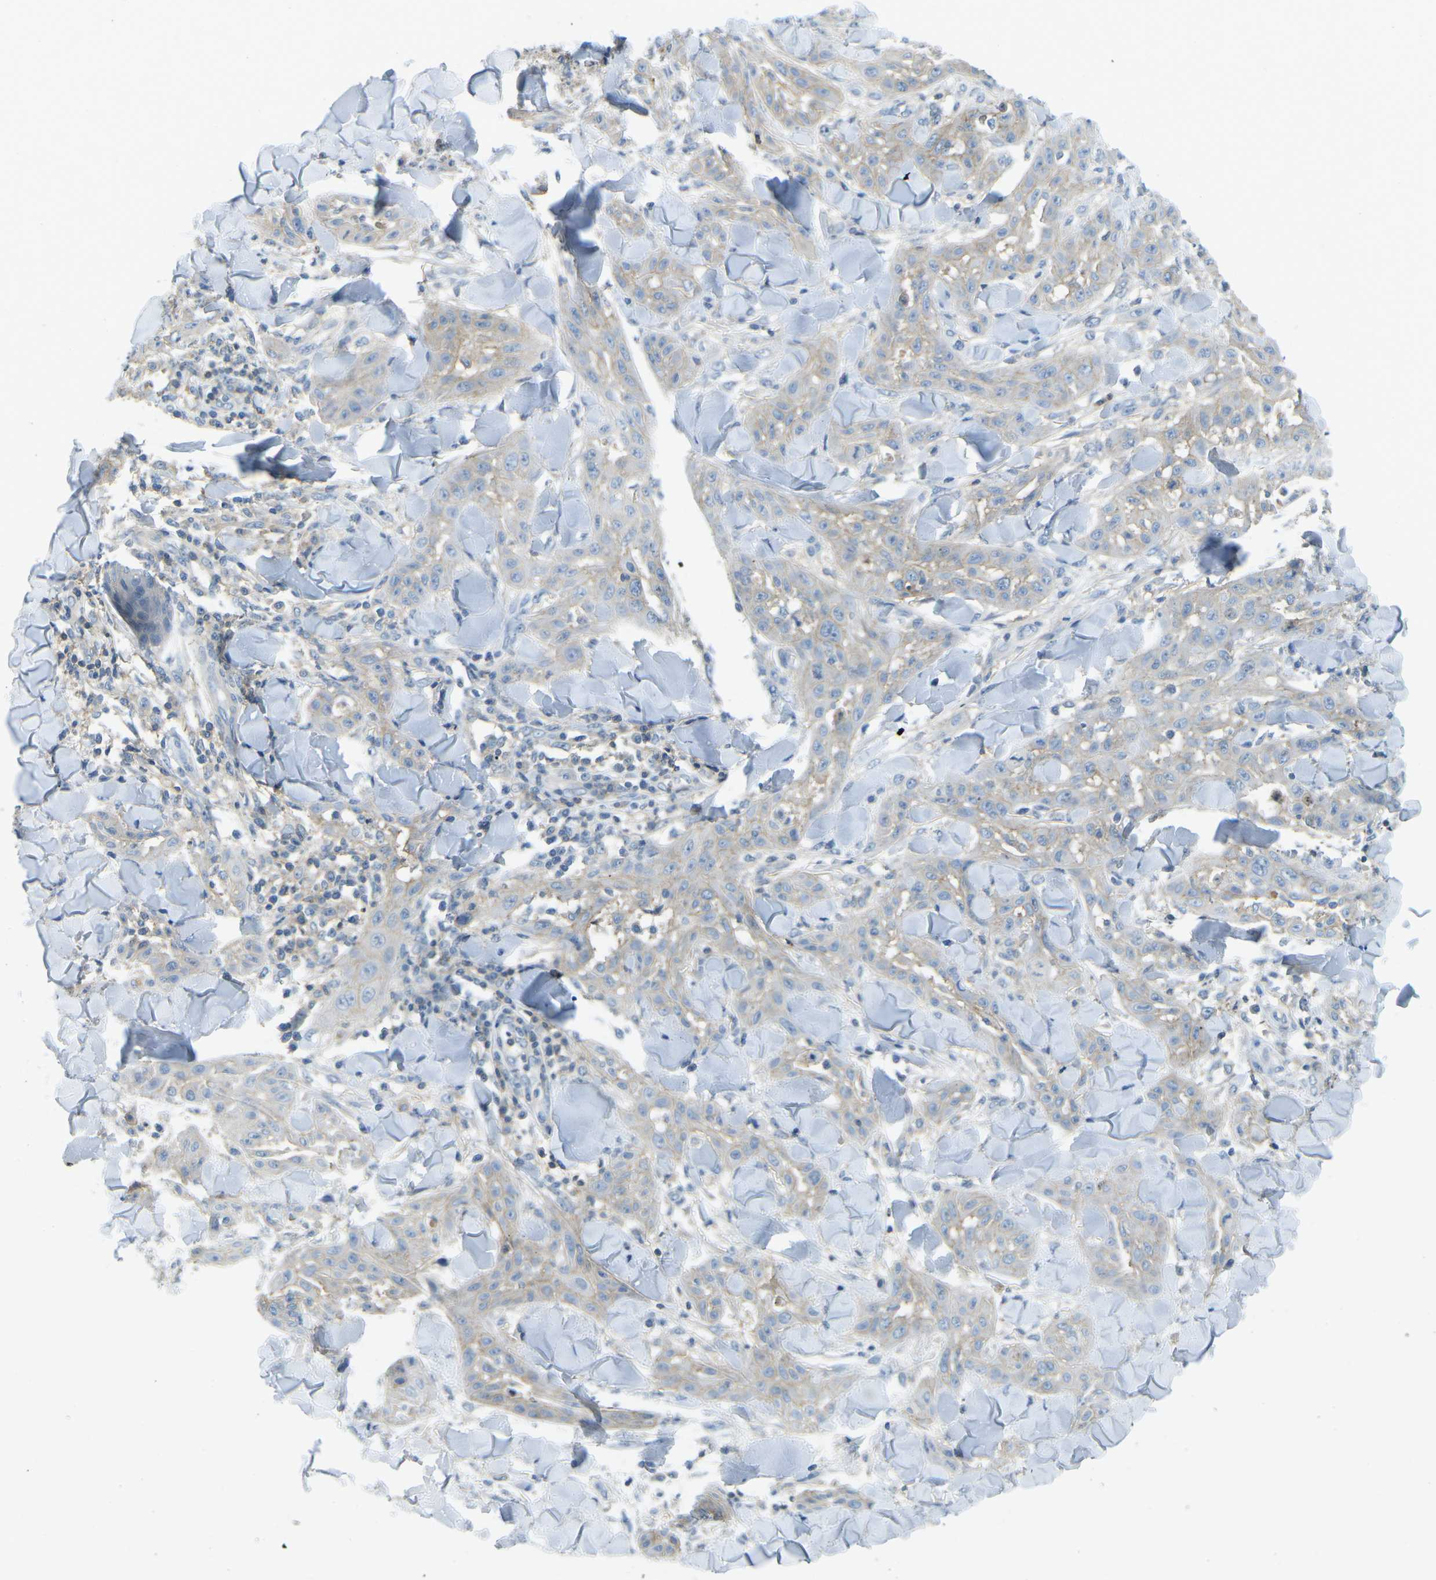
{"staining": {"intensity": "weak", "quantity": "25%-75%", "location": "cytoplasmic/membranous"}, "tissue": "skin cancer", "cell_type": "Tumor cells", "image_type": "cancer", "snomed": [{"axis": "morphology", "description": "Squamous cell carcinoma, NOS"}, {"axis": "topography", "description": "Skin"}], "caption": "Protein analysis of skin squamous cell carcinoma tissue displays weak cytoplasmic/membranous positivity in approximately 25%-75% of tumor cells.", "gene": "CD47", "patient": {"sex": "male", "age": 24}}